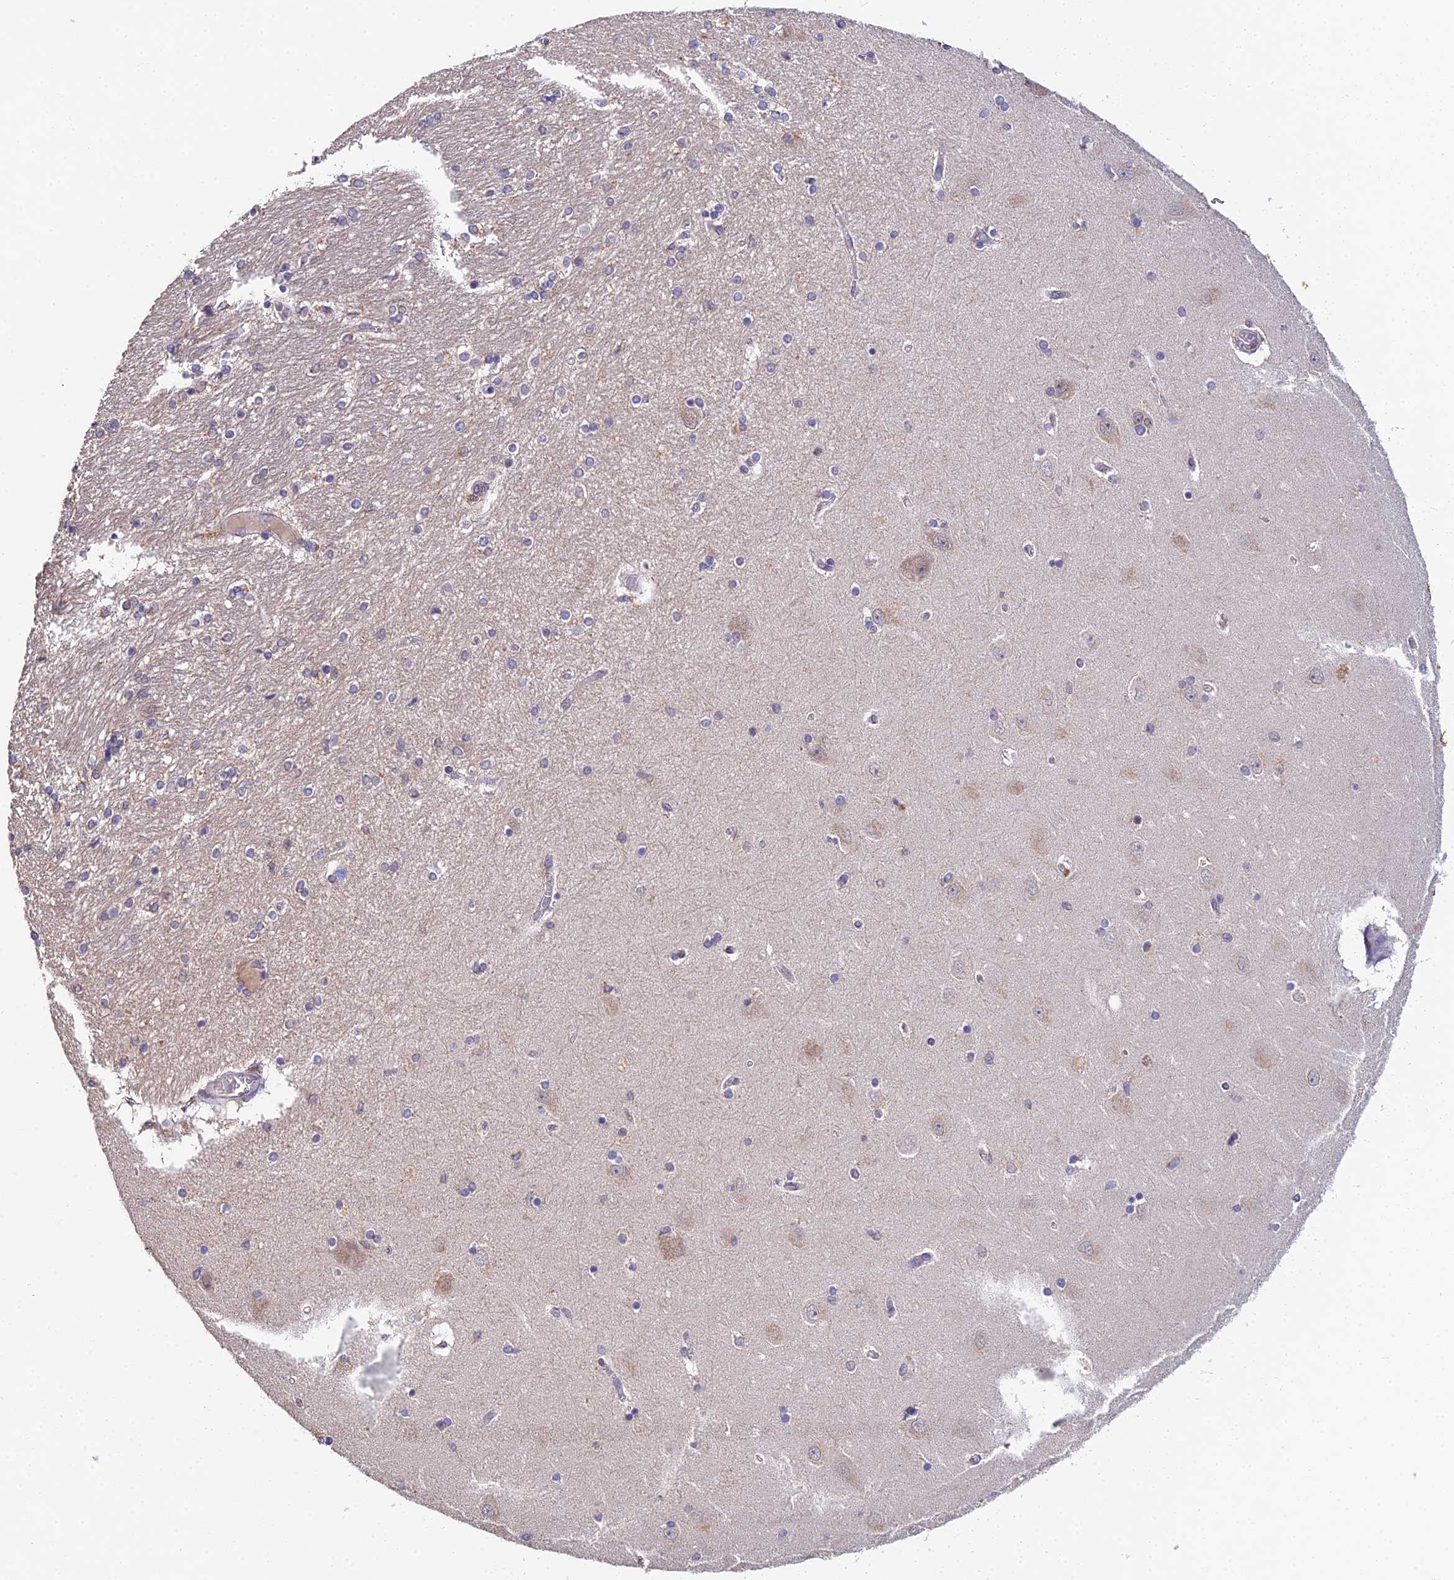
{"staining": {"intensity": "weak", "quantity": "<25%", "location": "cytoplasmic/membranous"}, "tissue": "hippocampus", "cell_type": "Glial cells", "image_type": "normal", "snomed": [{"axis": "morphology", "description": "Normal tissue, NOS"}, {"axis": "topography", "description": "Hippocampus"}], "caption": "This is a image of immunohistochemistry (IHC) staining of normal hippocampus, which shows no positivity in glial cells.", "gene": "TPRX1", "patient": {"sex": "female", "age": 54}}